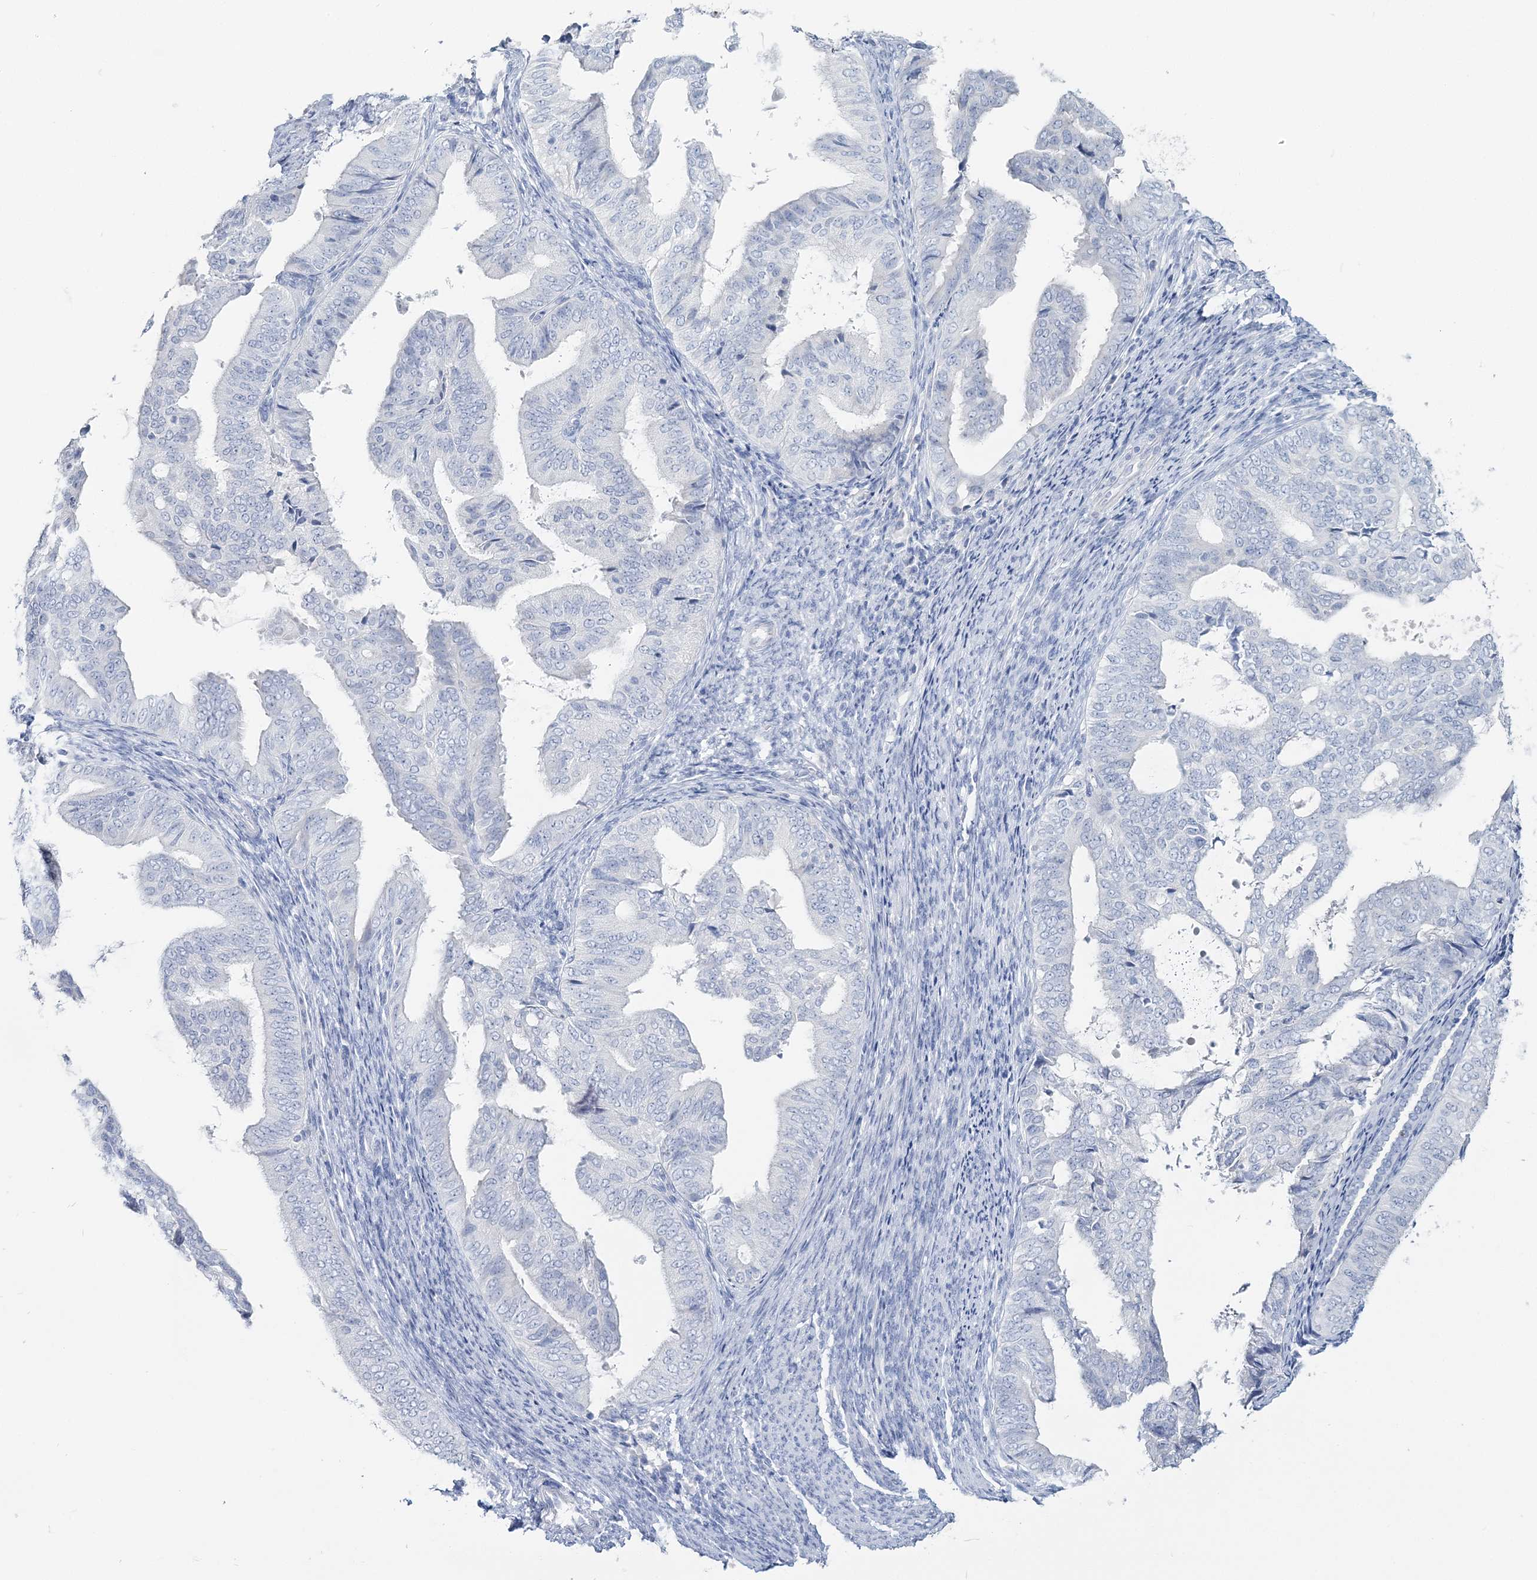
{"staining": {"intensity": "negative", "quantity": "none", "location": "none"}, "tissue": "endometrial cancer", "cell_type": "Tumor cells", "image_type": "cancer", "snomed": [{"axis": "morphology", "description": "Adenocarcinoma, NOS"}, {"axis": "topography", "description": "Endometrium"}], "caption": "Photomicrograph shows no protein positivity in tumor cells of endometrial cancer (adenocarcinoma) tissue.", "gene": "CYP3A4", "patient": {"sex": "female", "age": 58}}